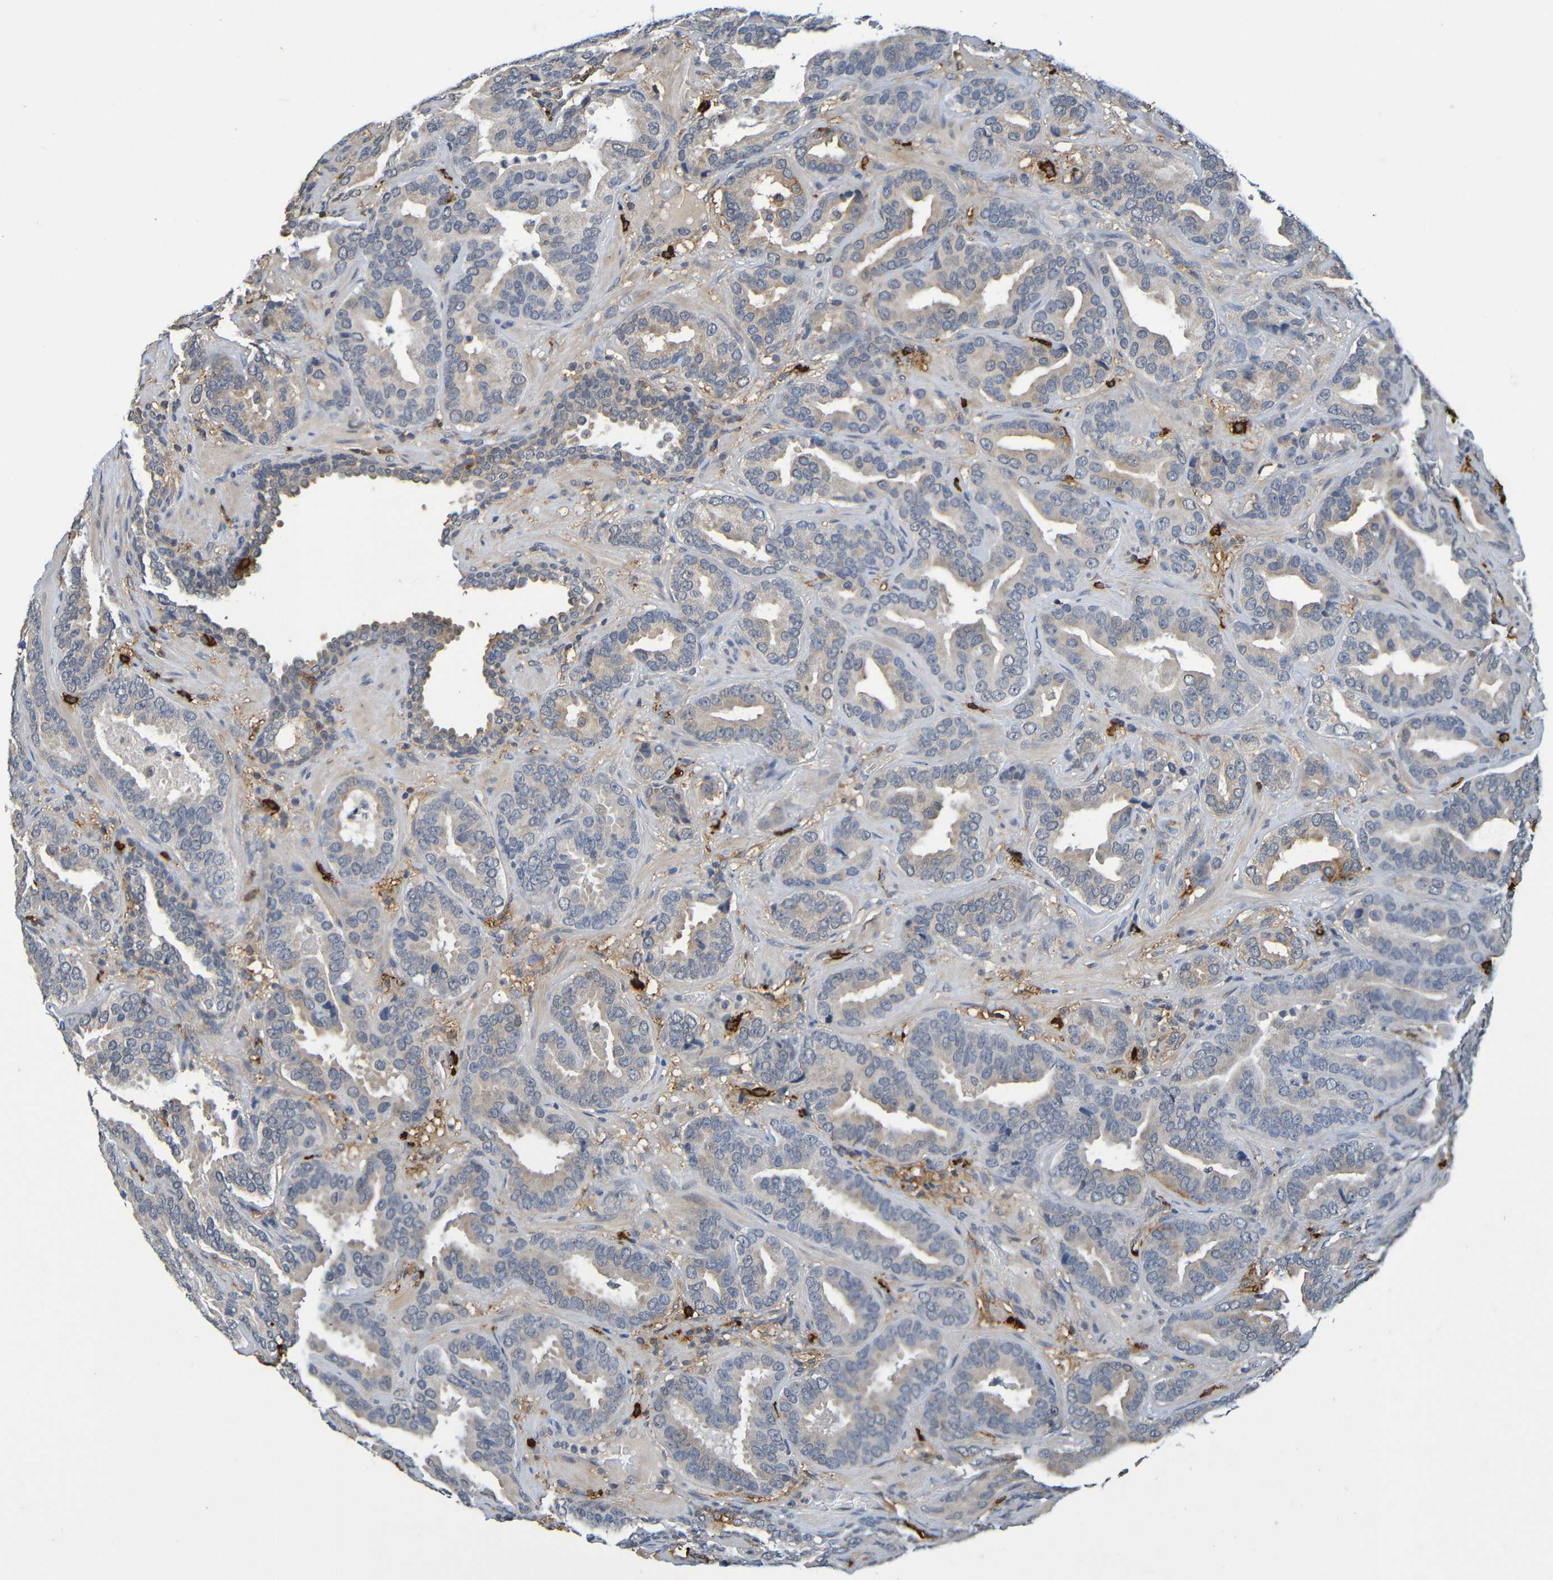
{"staining": {"intensity": "weak", "quantity": ">75%", "location": "cytoplasmic/membranous"}, "tissue": "prostate cancer", "cell_type": "Tumor cells", "image_type": "cancer", "snomed": [{"axis": "morphology", "description": "Adenocarcinoma, Low grade"}, {"axis": "topography", "description": "Prostate"}], "caption": "Tumor cells demonstrate low levels of weak cytoplasmic/membranous staining in approximately >75% of cells in prostate cancer (low-grade adenocarcinoma). (IHC, brightfield microscopy, high magnification).", "gene": "C3AR1", "patient": {"sex": "male", "age": 59}}